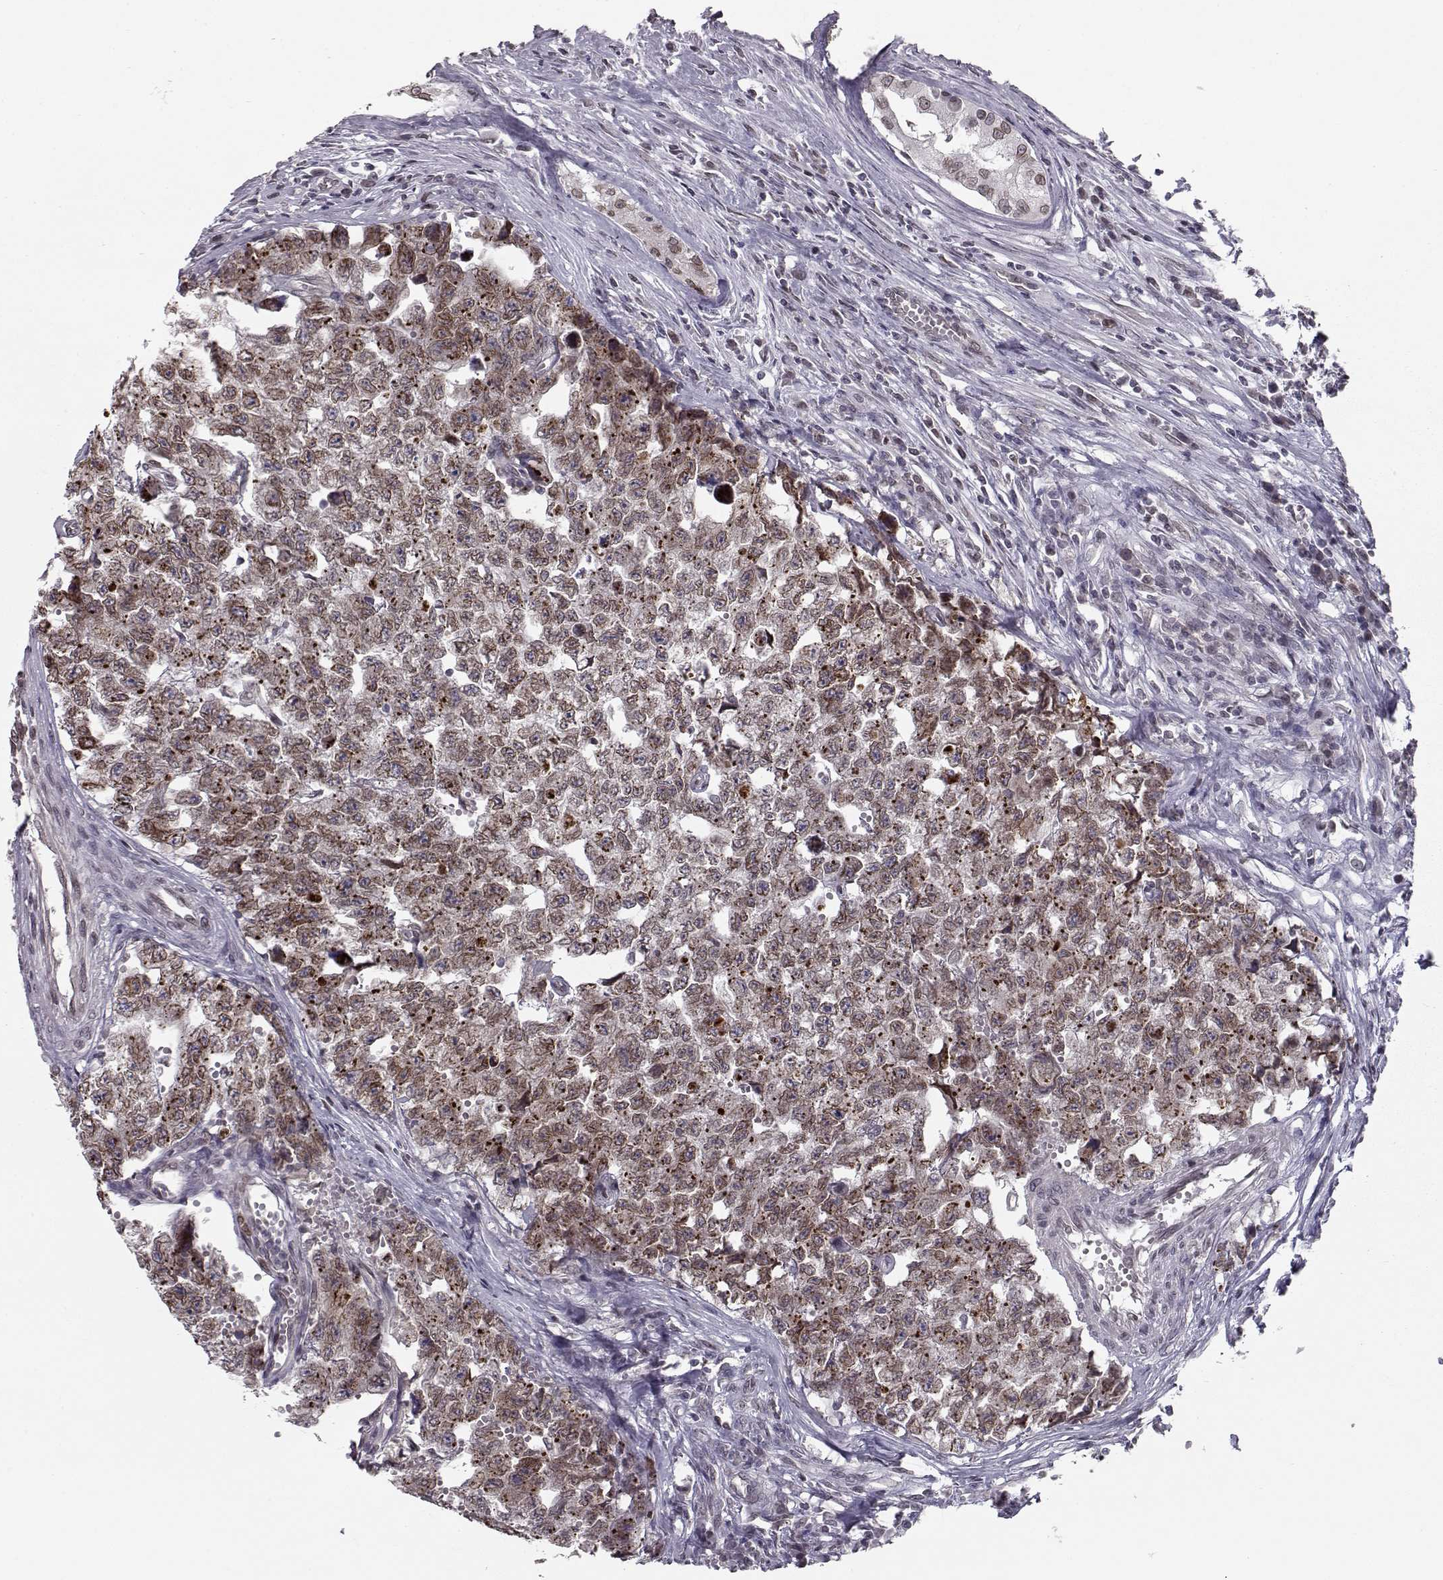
{"staining": {"intensity": "weak", "quantity": ">75%", "location": "cytoplasmic/membranous,nuclear"}, "tissue": "testis cancer", "cell_type": "Tumor cells", "image_type": "cancer", "snomed": [{"axis": "morphology", "description": "Seminoma, NOS"}, {"axis": "morphology", "description": "Carcinoma, Embryonal, NOS"}, {"axis": "topography", "description": "Testis"}], "caption": "Weak cytoplasmic/membranous and nuclear protein expression is identified in about >75% of tumor cells in testis seminoma. (Stains: DAB (3,3'-diaminobenzidine) in brown, nuclei in blue, Microscopy: brightfield microscopy at high magnification).", "gene": "NUP37", "patient": {"sex": "male", "age": 22}}